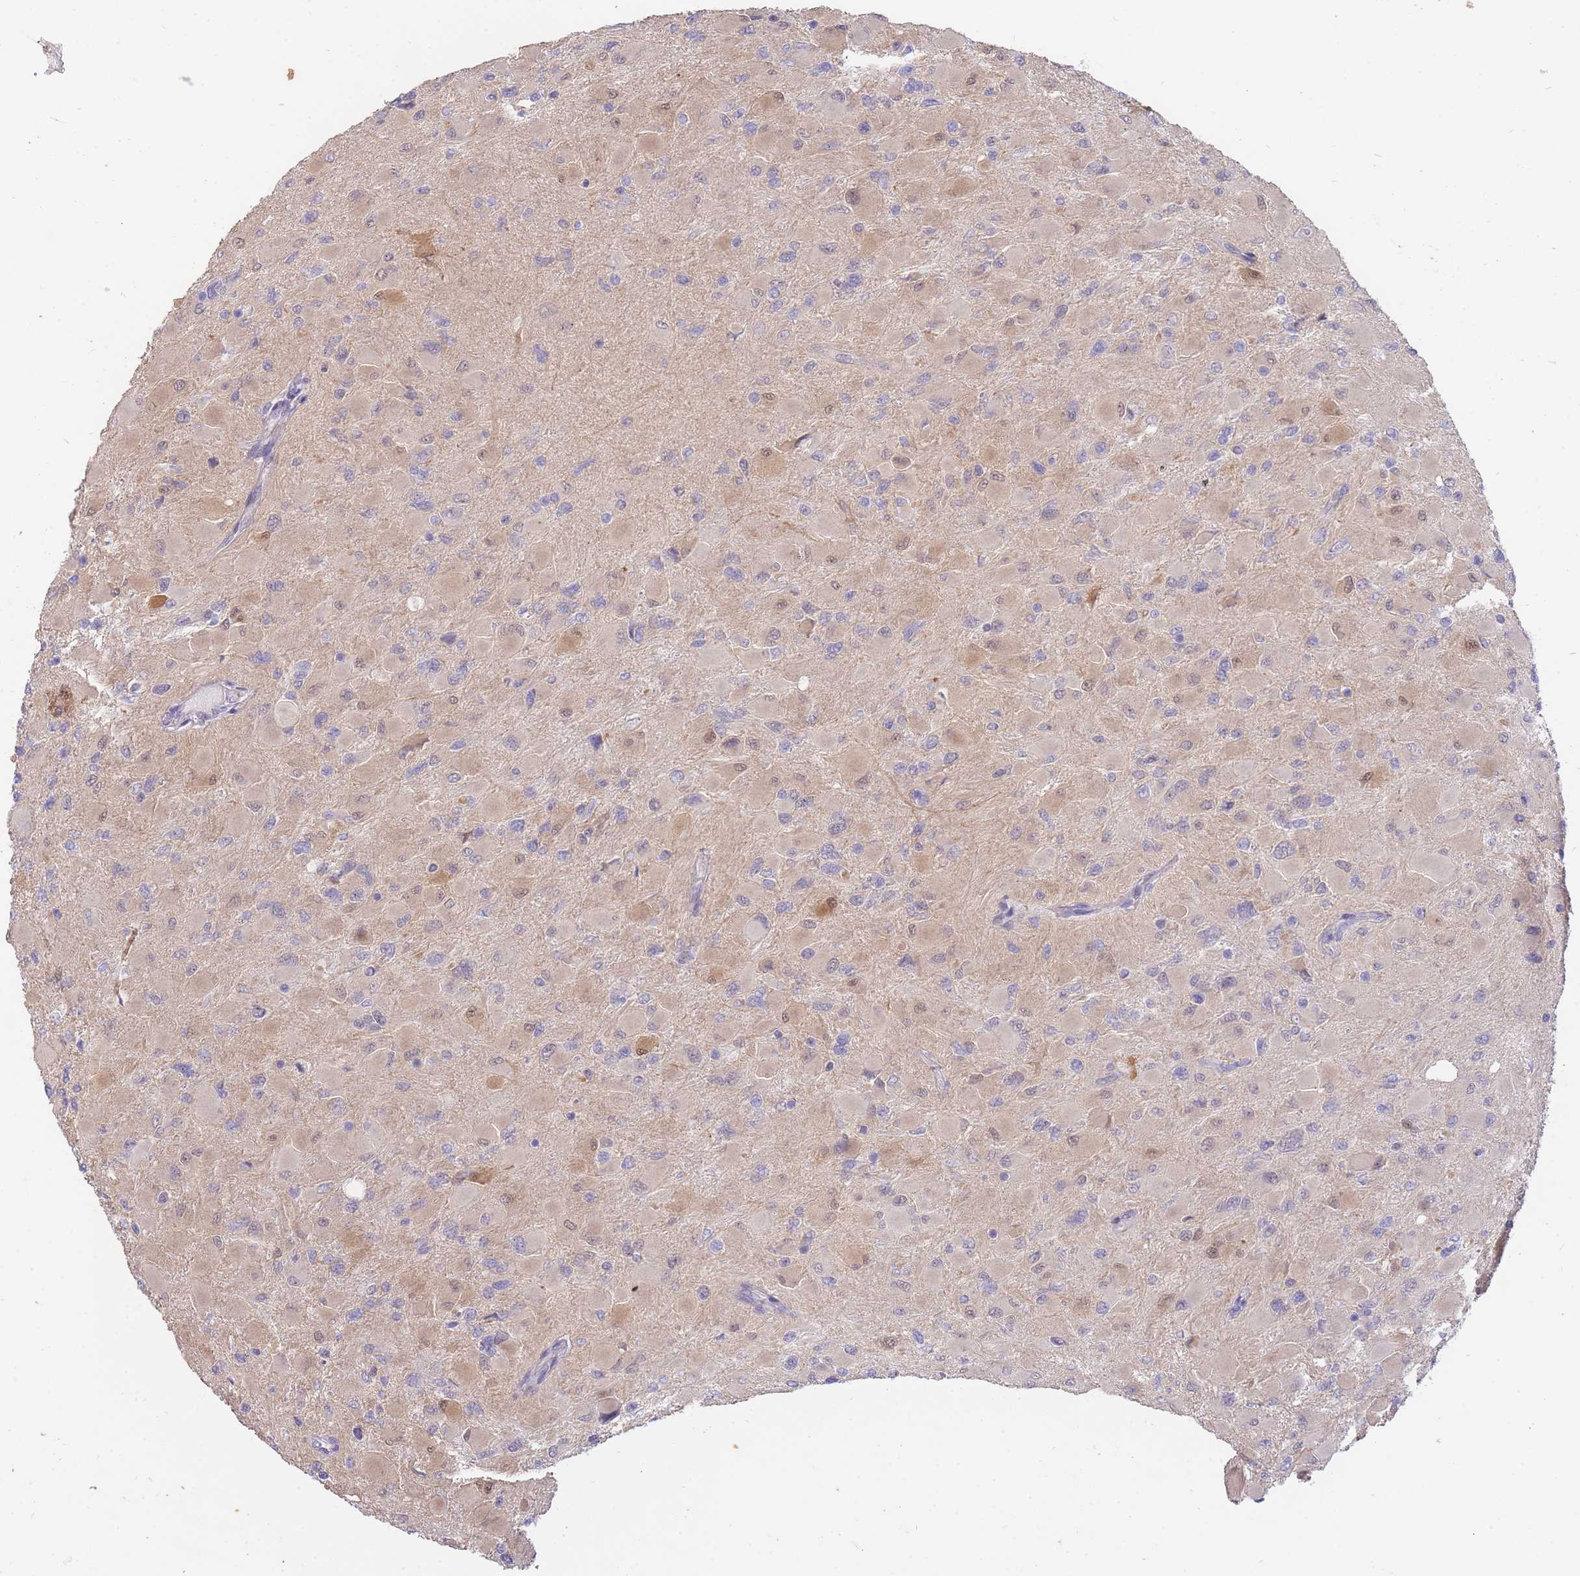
{"staining": {"intensity": "negative", "quantity": "none", "location": "none"}, "tissue": "glioma", "cell_type": "Tumor cells", "image_type": "cancer", "snomed": [{"axis": "morphology", "description": "Glioma, malignant, High grade"}, {"axis": "topography", "description": "Cerebral cortex"}], "caption": "Histopathology image shows no protein expression in tumor cells of high-grade glioma (malignant) tissue. (Brightfield microscopy of DAB immunohistochemistry at high magnification).", "gene": "SMC6", "patient": {"sex": "female", "age": 36}}